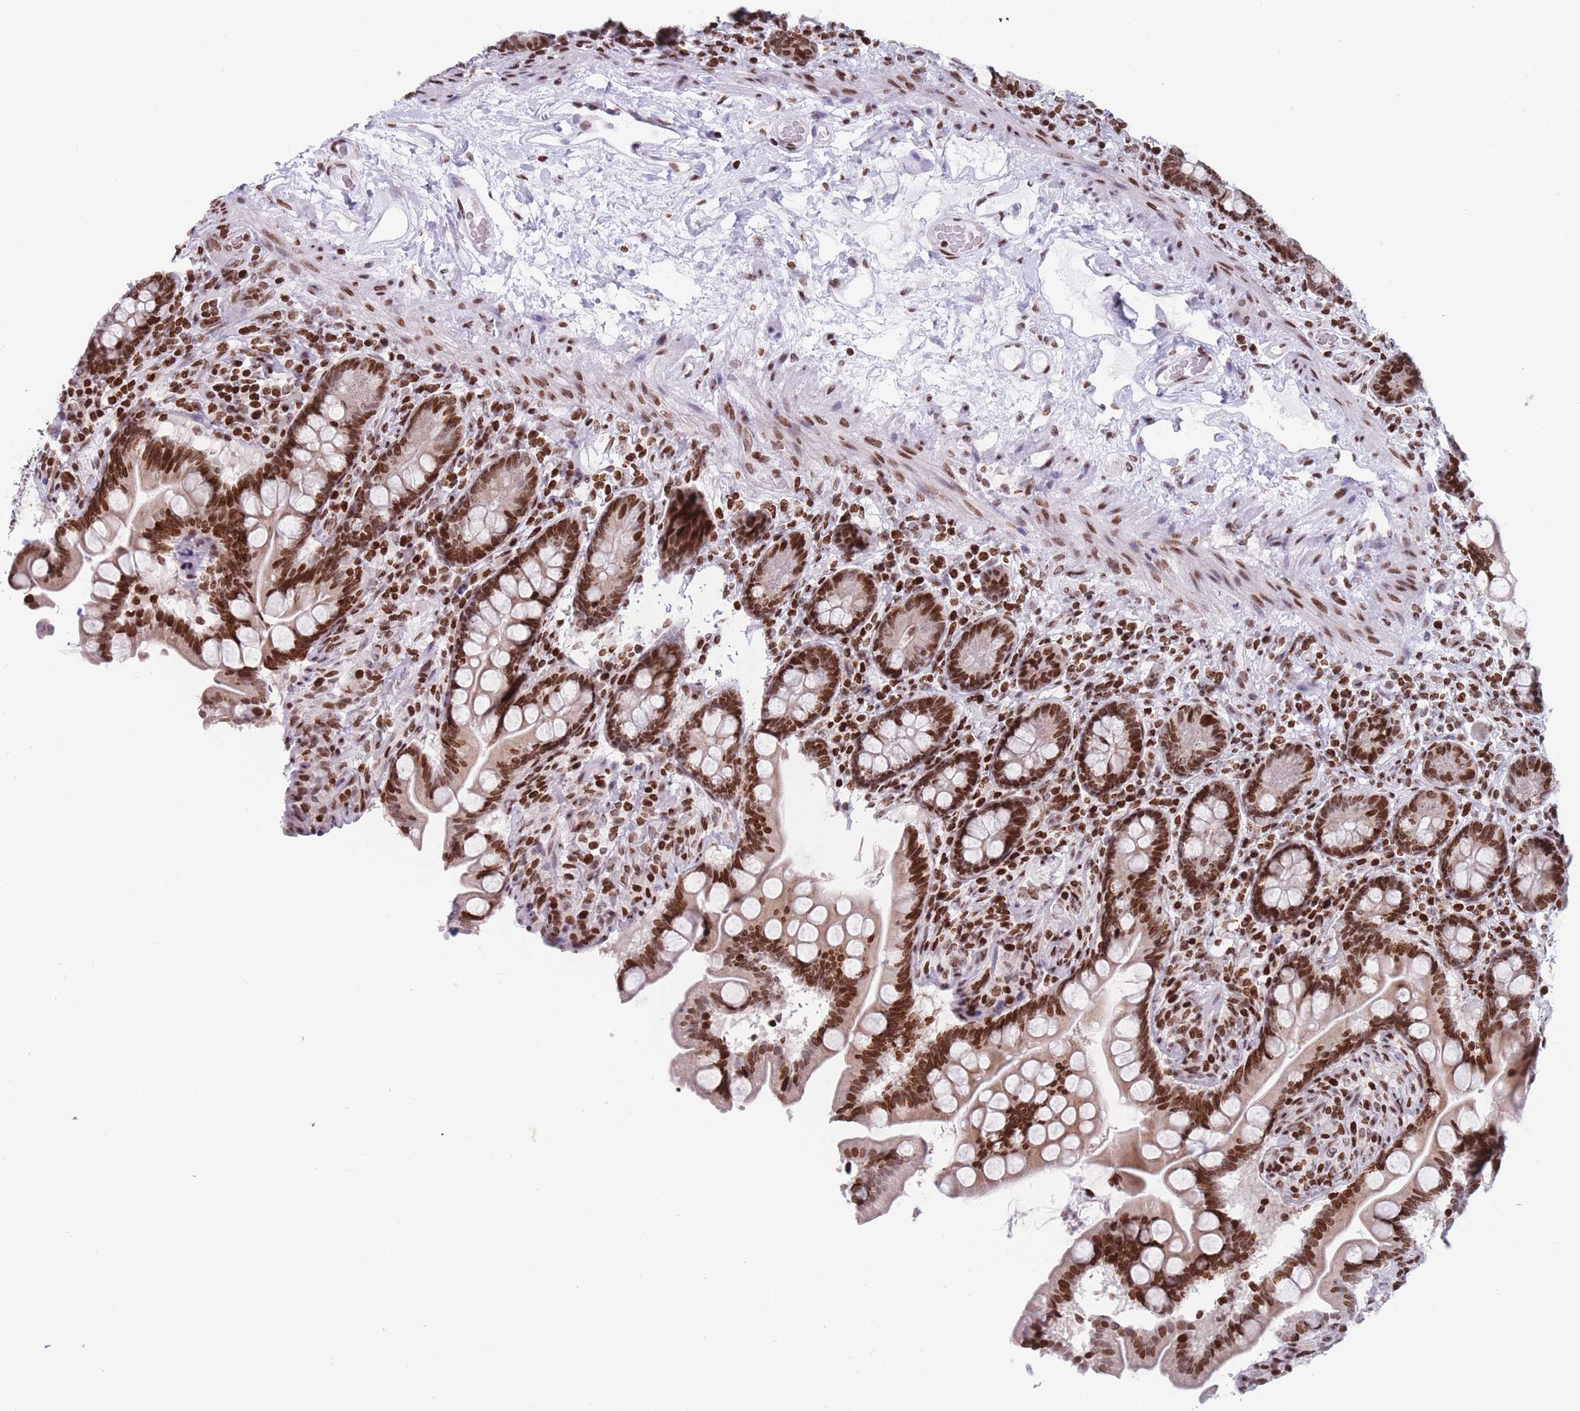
{"staining": {"intensity": "strong", "quantity": ">75%", "location": "nuclear"}, "tissue": "small intestine", "cell_type": "Glandular cells", "image_type": "normal", "snomed": [{"axis": "morphology", "description": "Normal tissue, NOS"}, {"axis": "topography", "description": "Small intestine"}], "caption": "Strong nuclear expression is appreciated in approximately >75% of glandular cells in unremarkable small intestine.", "gene": "AK9", "patient": {"sex": "female", "age": 64}}